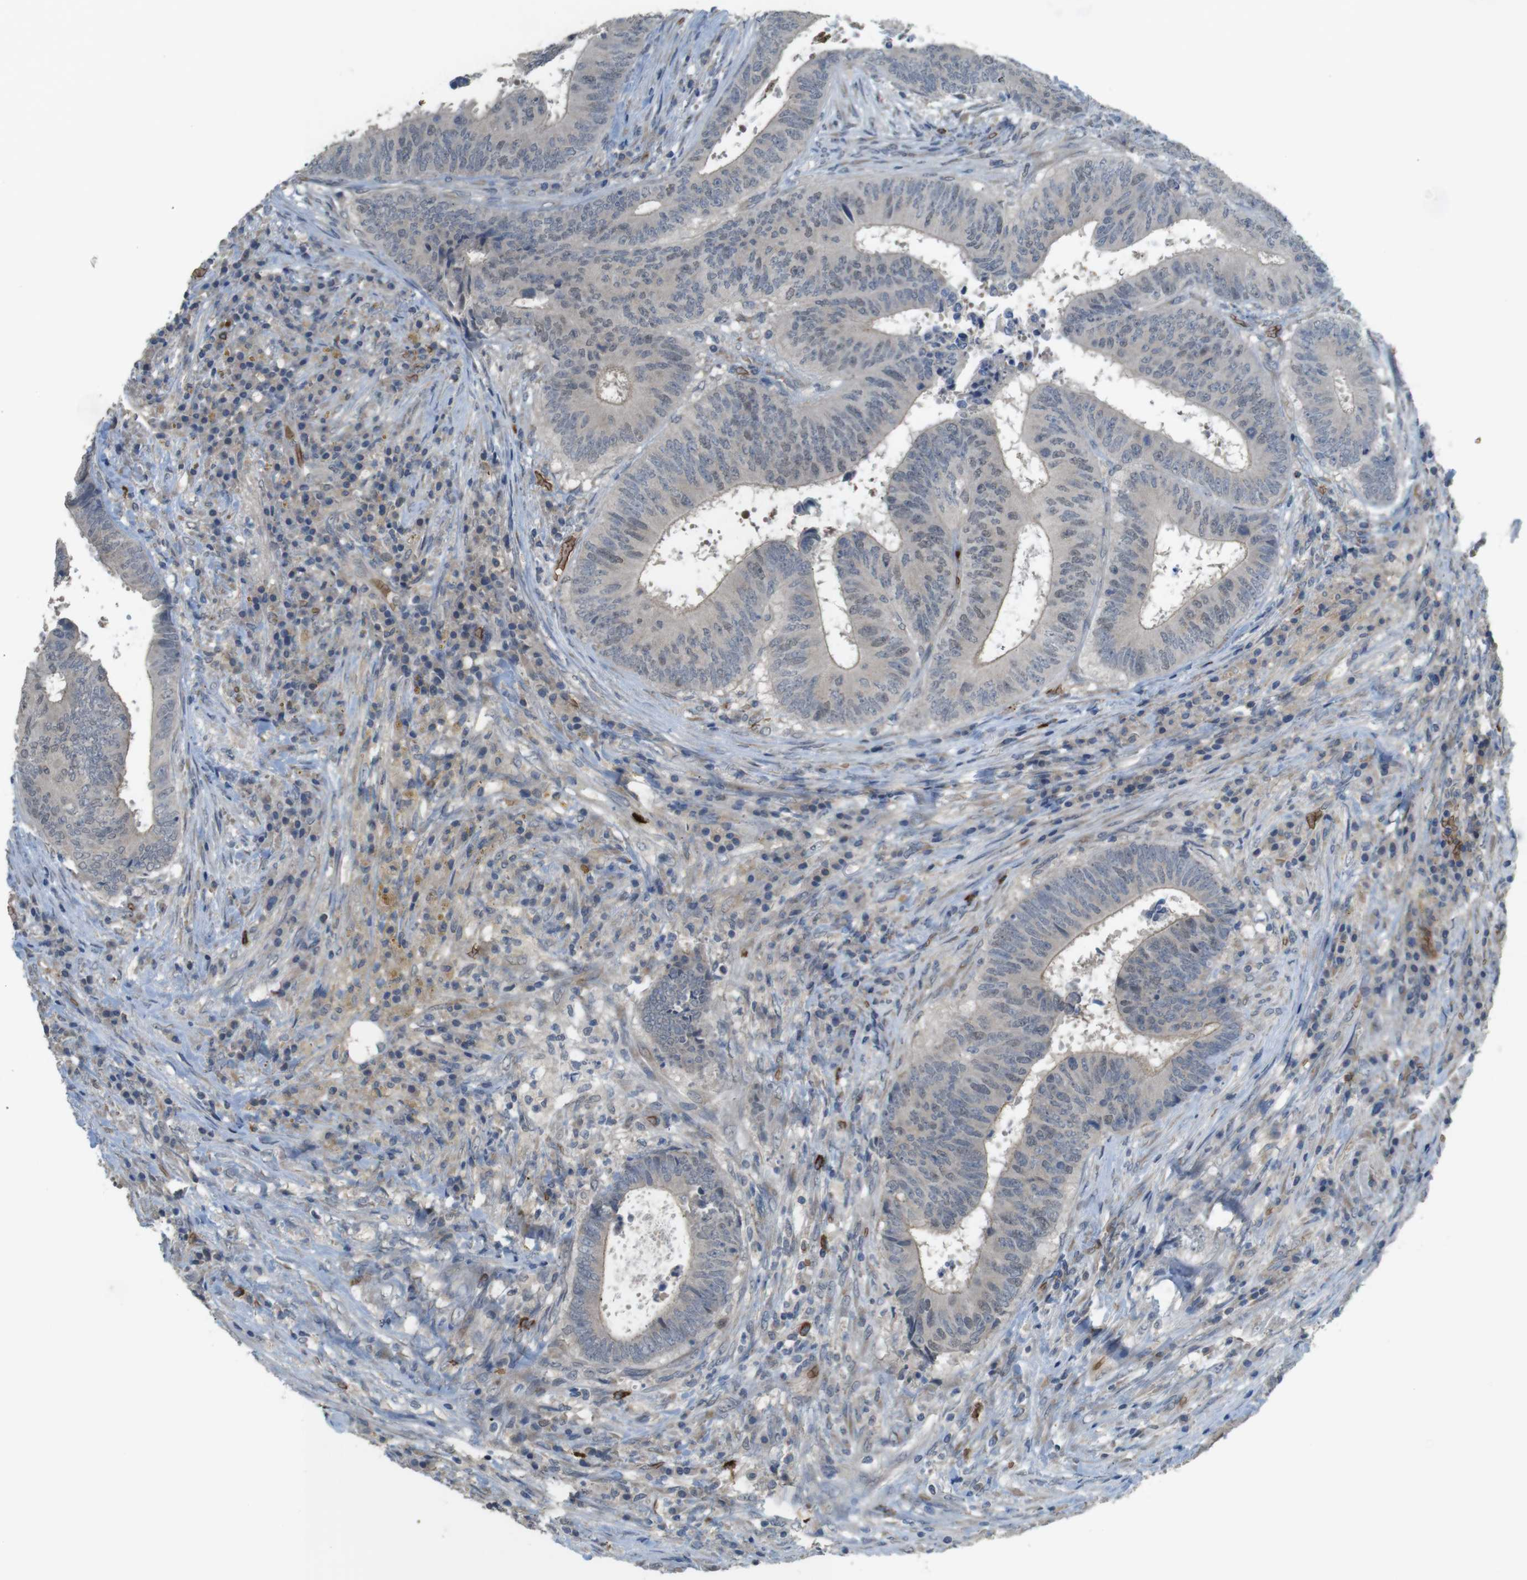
{"staining": {"intensity": "weak", "quantity": "25%-75%", "location": "cytoplasmic/membranous"}, "tissue": "colorectal cancer", "cell_type": "Tumor cells", "image_type": "cancer", "snomed": [{"axis": "morphology", "description": "Adenocarcinoma, NOS"}, {"axis": "topography", "description": "Rectum"}], "caption": "A low amount of weak cytoplasmic/membranous staining is seen in approximately 25%-75% of tumor cells in colorectal adenocarcinoma tissue.", "gene": "GYPA", "patient": {"sex": "male", "age": 72}}